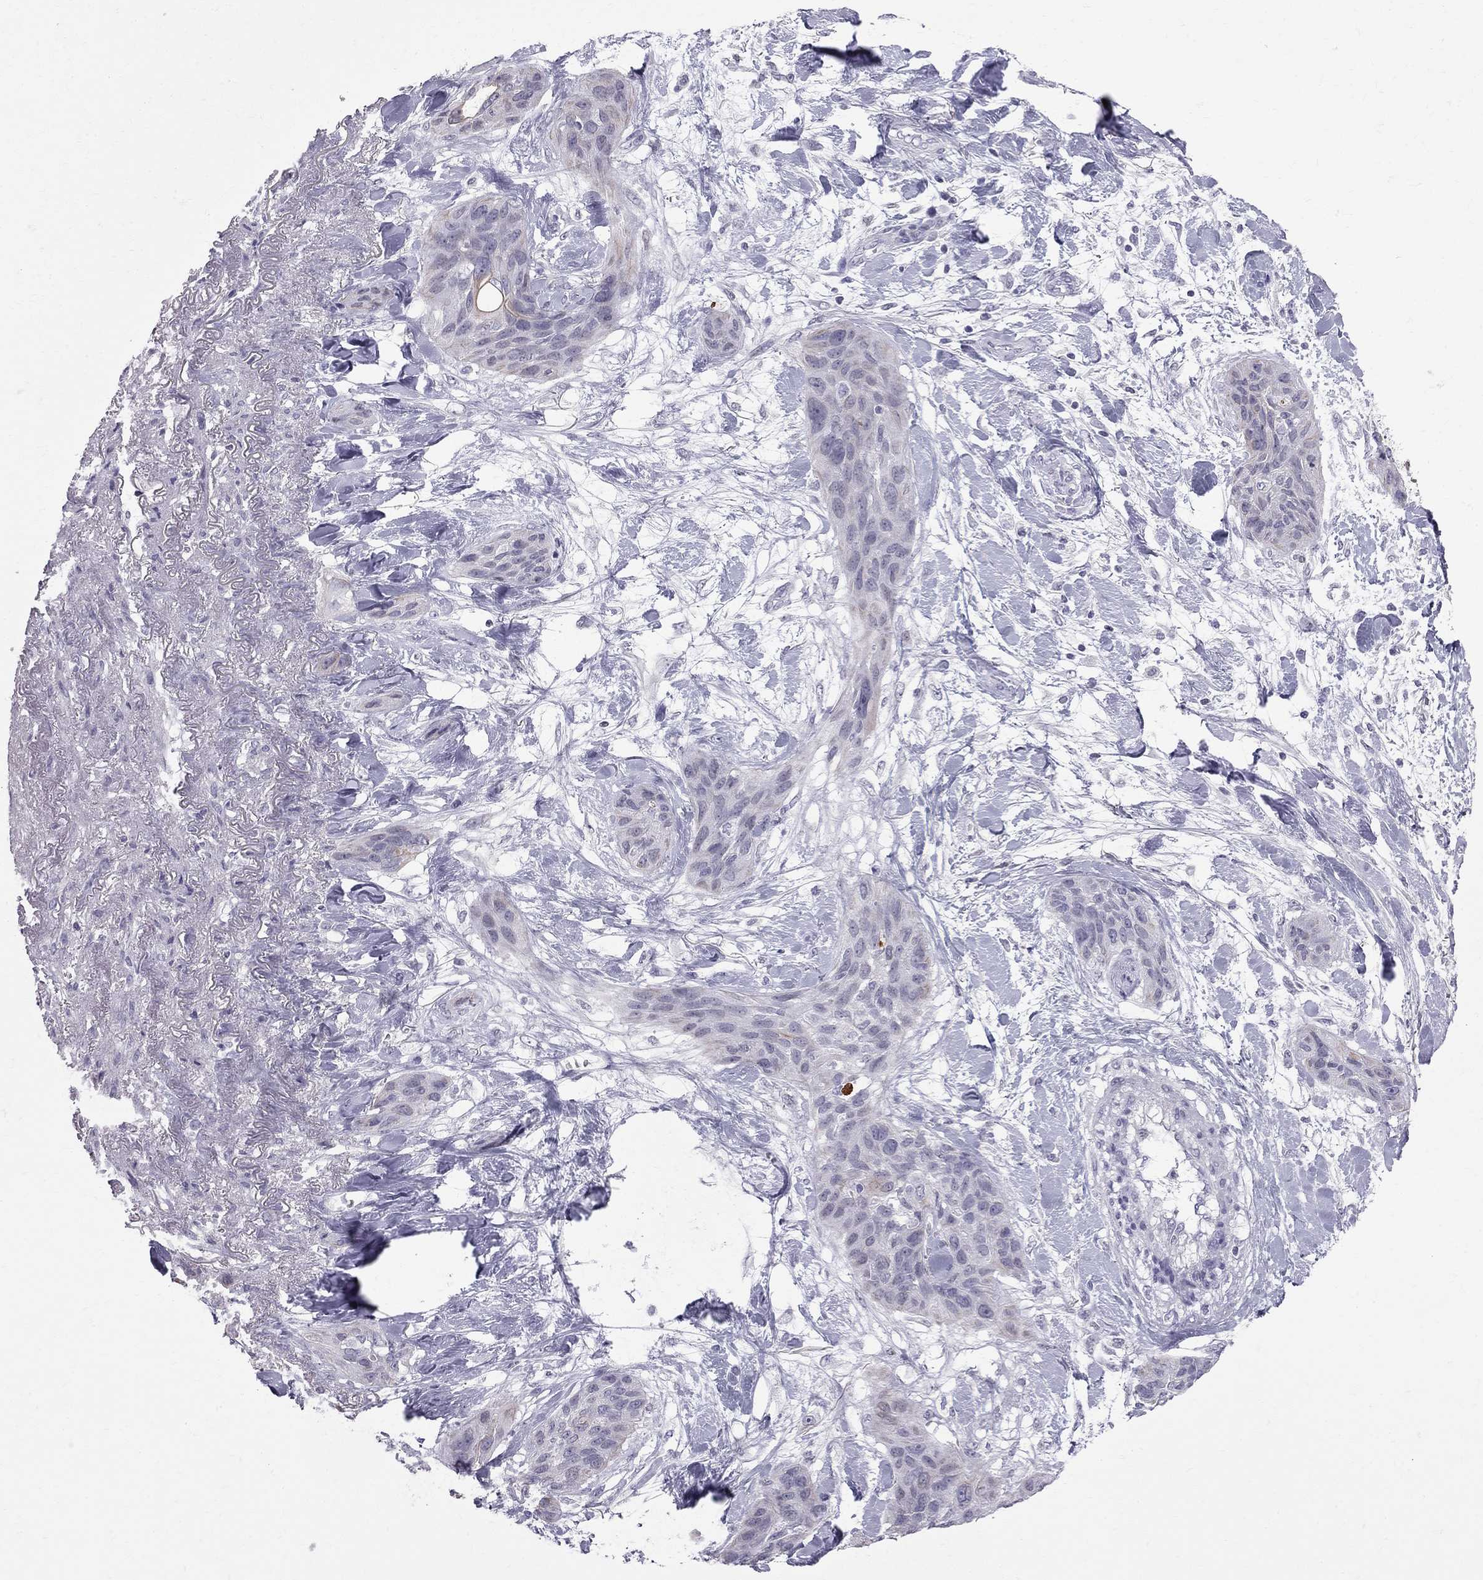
{"staining": {"intensity": "weak", "quantity": "<25%", "location": "cytoplasmic/membranous"}, "tissue": "lung cancer", "cell_type": "Tumor cells", "image_type": "cancer", "snomed": [{"axis": "morphology", "description": "Squamous cell carcinoma, NOS"}, {"axis": "topography", "description": "Lung"}], "caption": "The histopathology image reveals no staining of tumor cells in lung cancer (squamous cell carcinoma). Brightfield microscopy of IHC stained with DAB (3,3'-diaminobenzidine) (brown) and hematoxylin (blue), captured at high magnification.", "gene": "MUC15", "patient": {"sex": "female", "age": 70}}